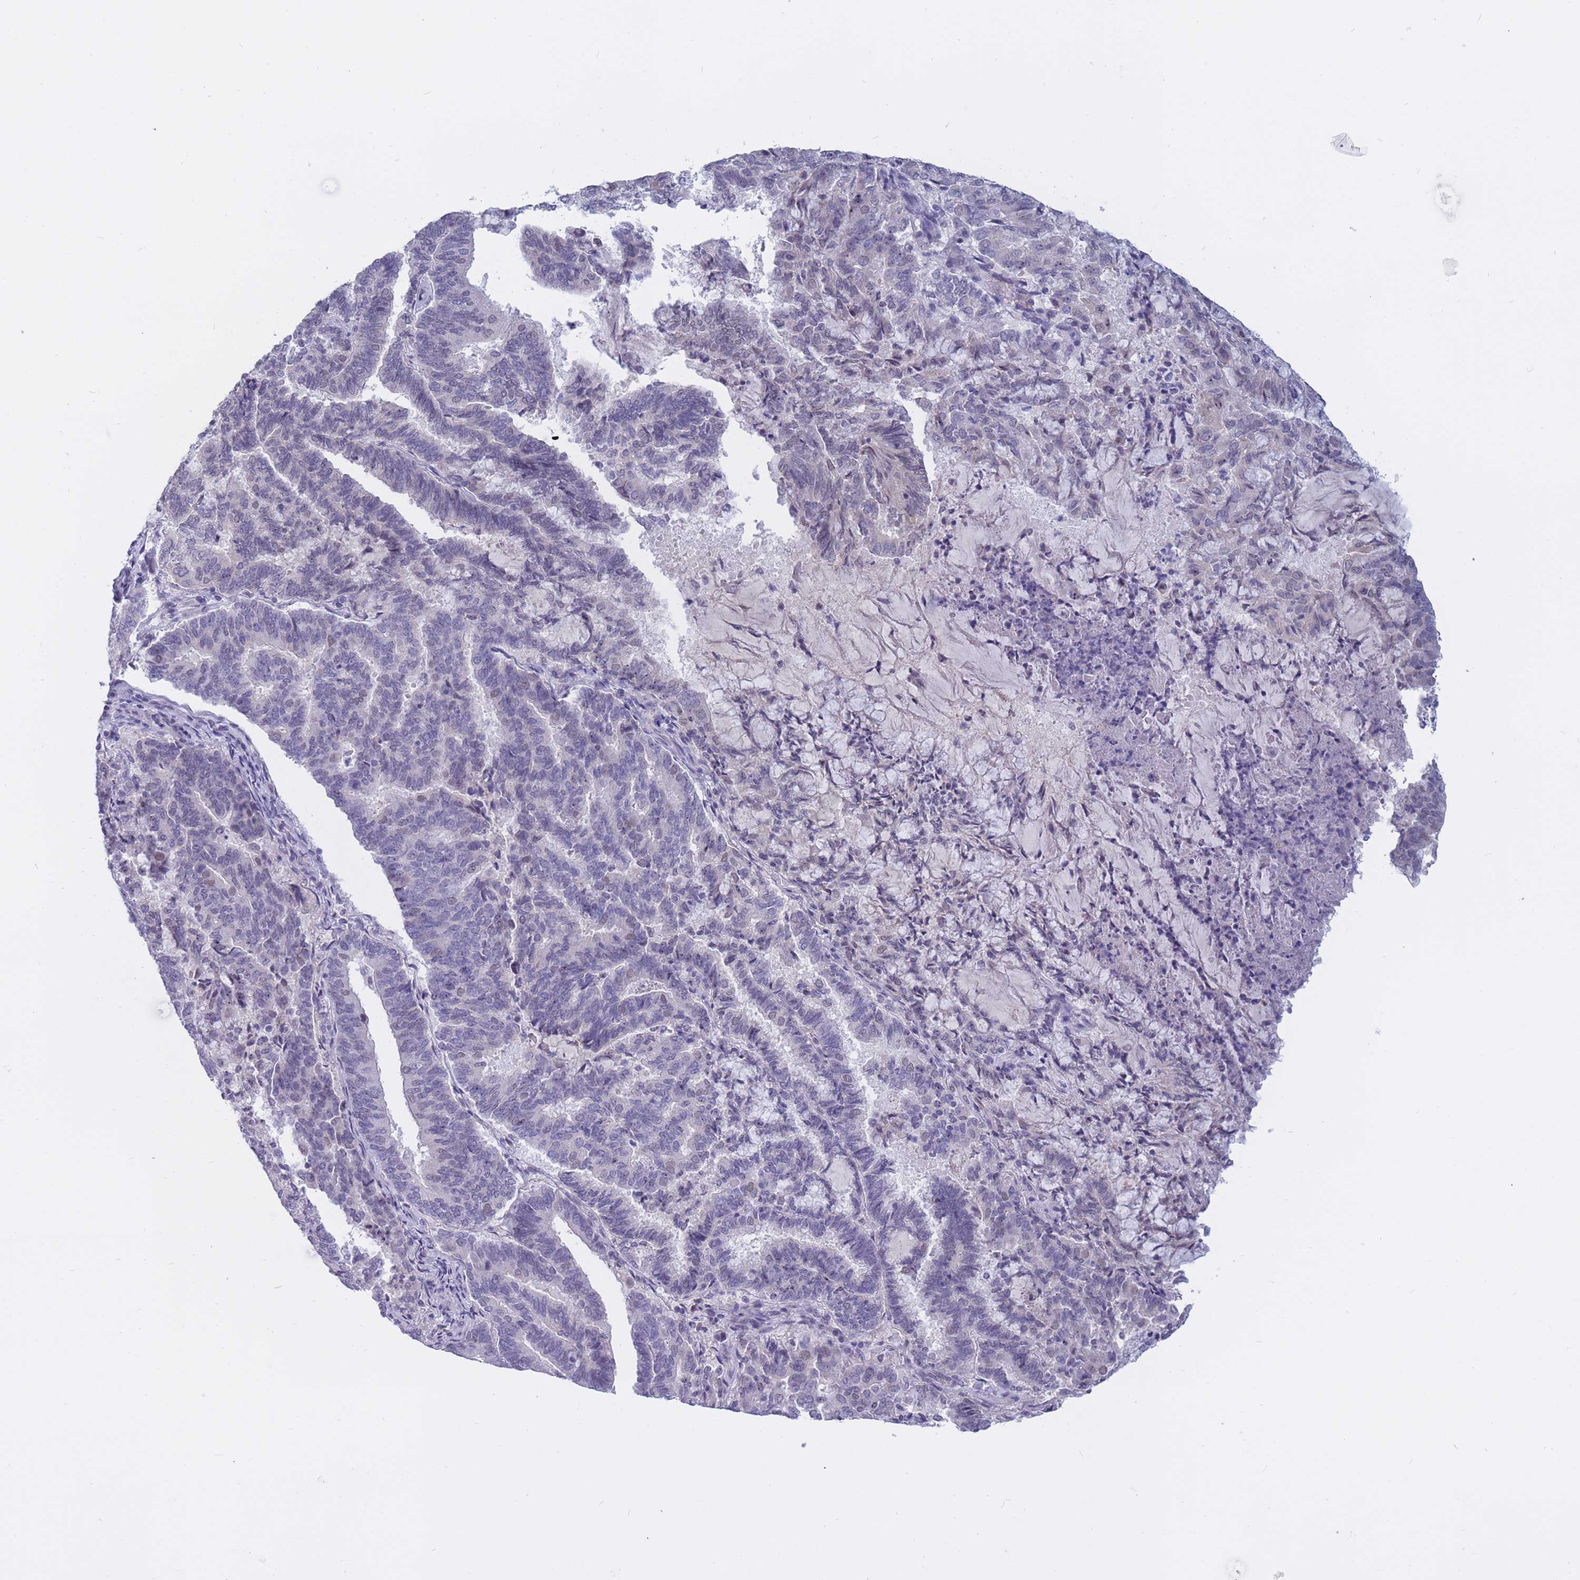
{"staining": {"intensity": "negative", "quantity": "none", "location": "none"}, "tissue": "endometrial cancer", "cell_type": "Tumor cells", "image_type": "cancer", "snomed": [{"axis": "morphology", "description": "Adenocarcinoma, NOS"}, {"axis": "topography", "description": "Endometrium"}], "caption": "An image of human endometrial cancer (adenocarcinoma) is negative for staining in tumor cells.", "gene": "BOP1", "patient": {"sex": "female", "age": 80}}